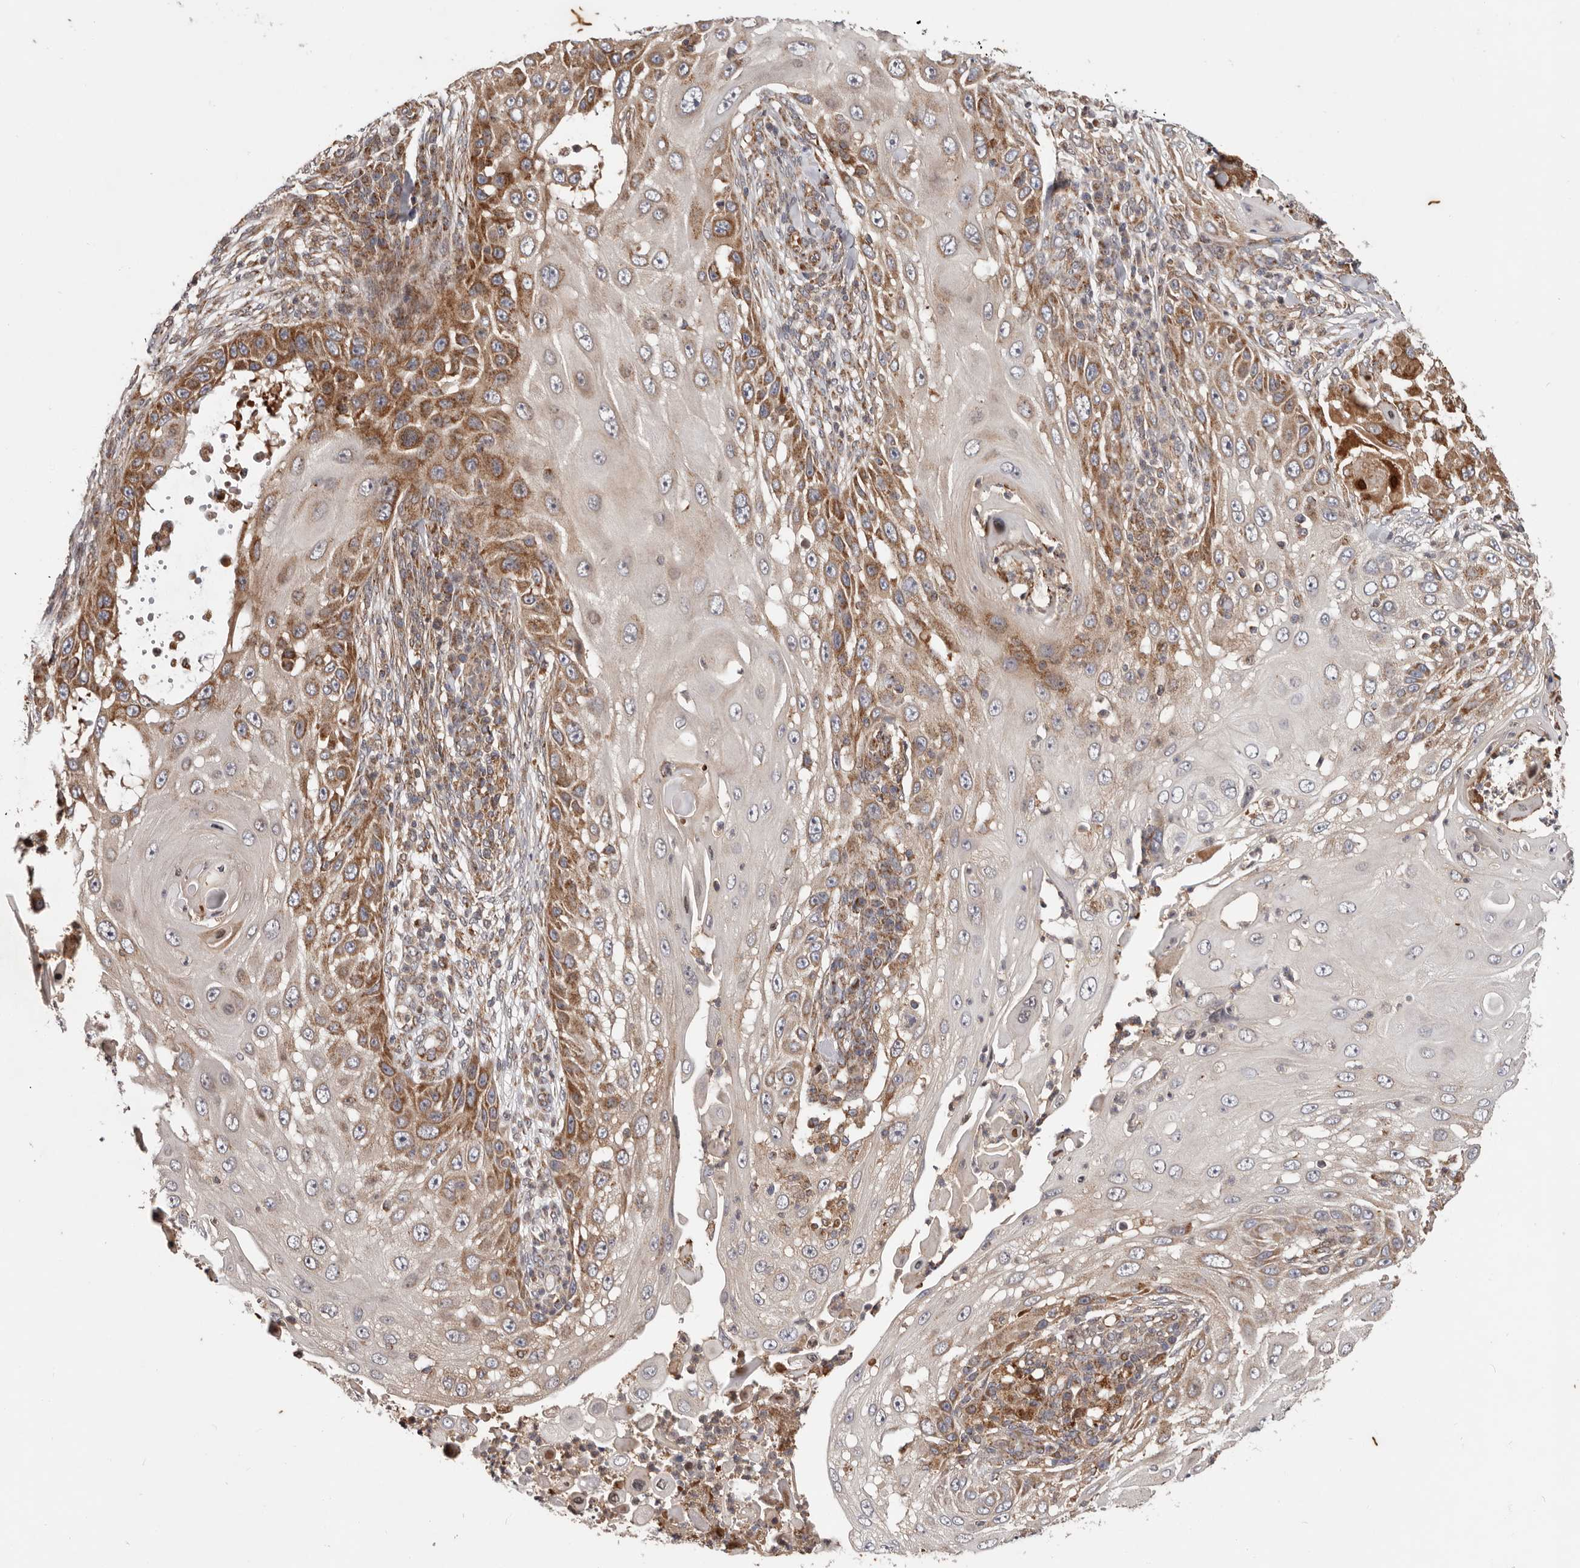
{"staining": {"intensity": "strong", "quantity": "25%-75%", "location": "cytoplasmic/membranous"}, "tissue": "skin cancer", "cell_type": "Tumor cells", "image_type": "cancer", "snomed": [{"axis": "morphology", "description": "Squamous cell carcinoma, NOS"}, {"axis": "topography", "description": "Skin"}], "caption": "Skin cancer stained with a protein marker demonstrates strong staining in tumor cells.", "gene": "MRPS10", "patient": {"sex": "female", "age": 44}}